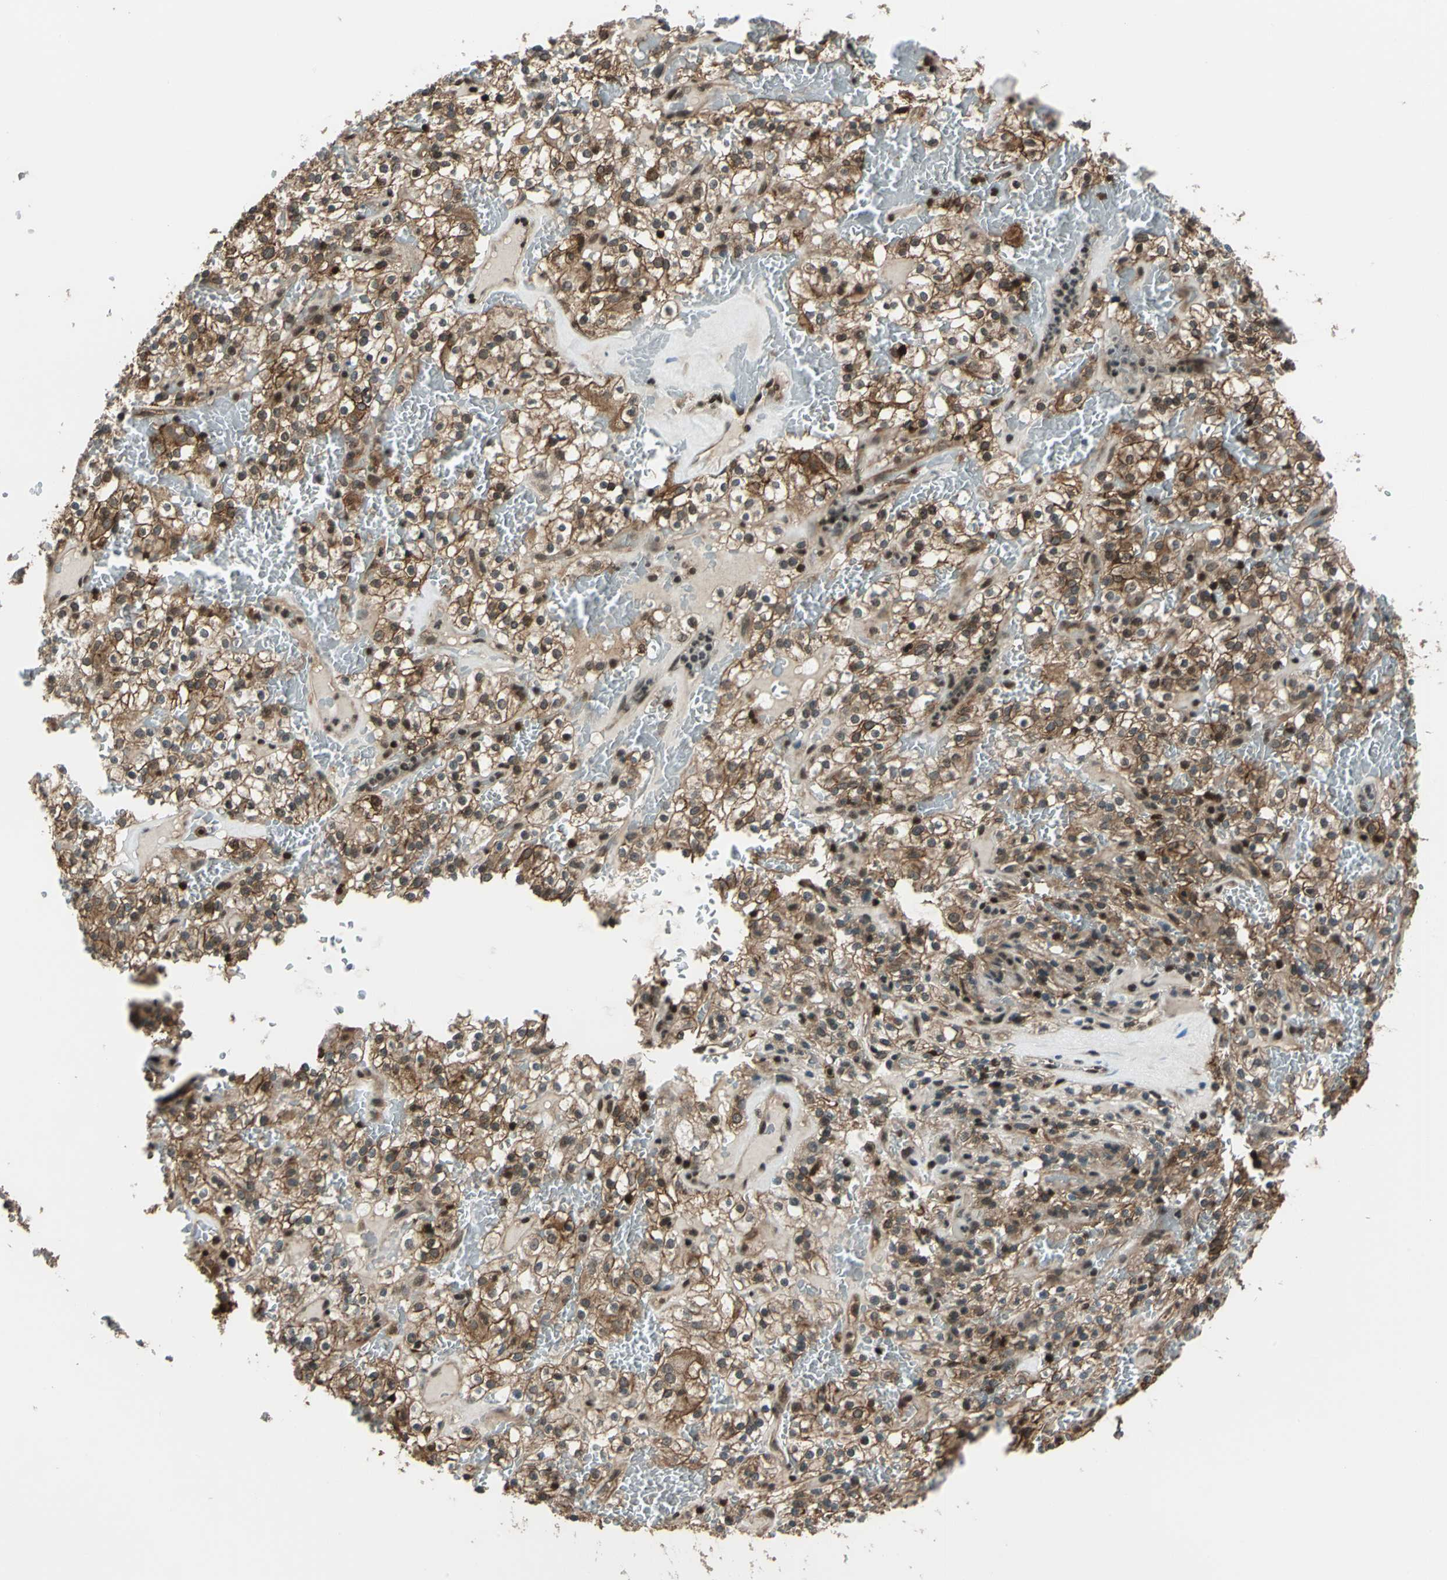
{"staining": {"intensity": "moderate", "quantity": ">75%", "location": "cytoplasmic/membranous,nuclear"}, "tissue": "renal cancer", "cell_type": "Tumor cells", "image_type": "cancer", "snomed": [{"axis": "morphology", "description": "Normal tissue, NOS"}, {"axis": "morphology", "description": "Adenocarcinoma, NOS"}, {"axis": "topography", "description": "Kidney"}], "caption": "A brown stain labels moderate cytoplasmic/membranous and nuclear staining of a protein in adenocarcinoma (renal) tumor cells.", "gene": "NR2C2", "patient": {"sex": "female", "age": 72}}